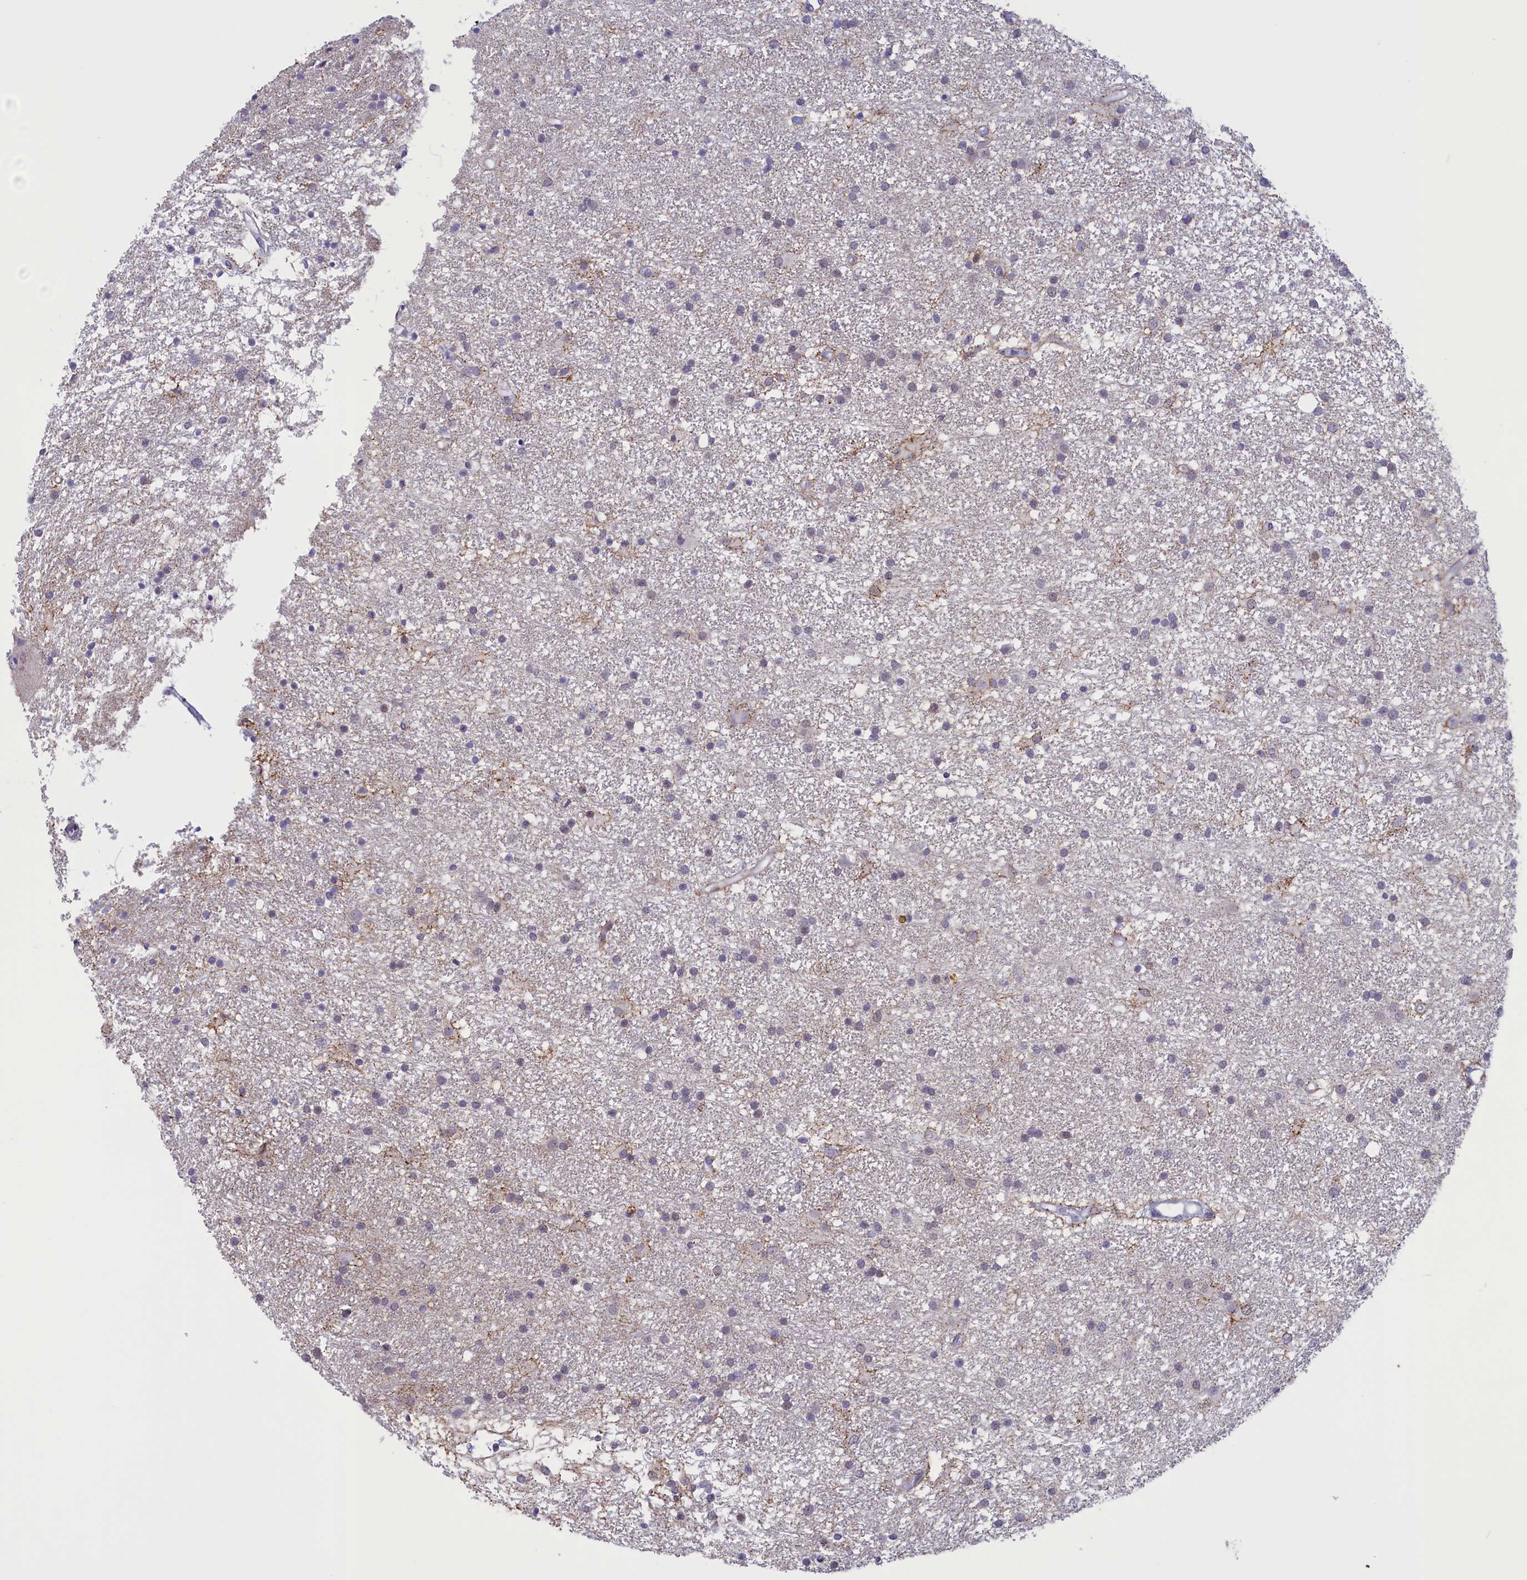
{"staining": {"intensity": "negative", "quantity": "none", "location": "none"}, "tissue": "glioma", "cell_type": "Tumor cells", "image_type": "cancer", "snomed": [{"axis": "morphology", "description": "Glioma, malignant, High grade"}, {"axis": "topography", "description": "Brain"}], "caption": "The histopathology image reveals no staining of tumor cells in malignant high-grade glioma.", "gene": "ELOA2", "patient": {"sex": "male", "age": 77}}